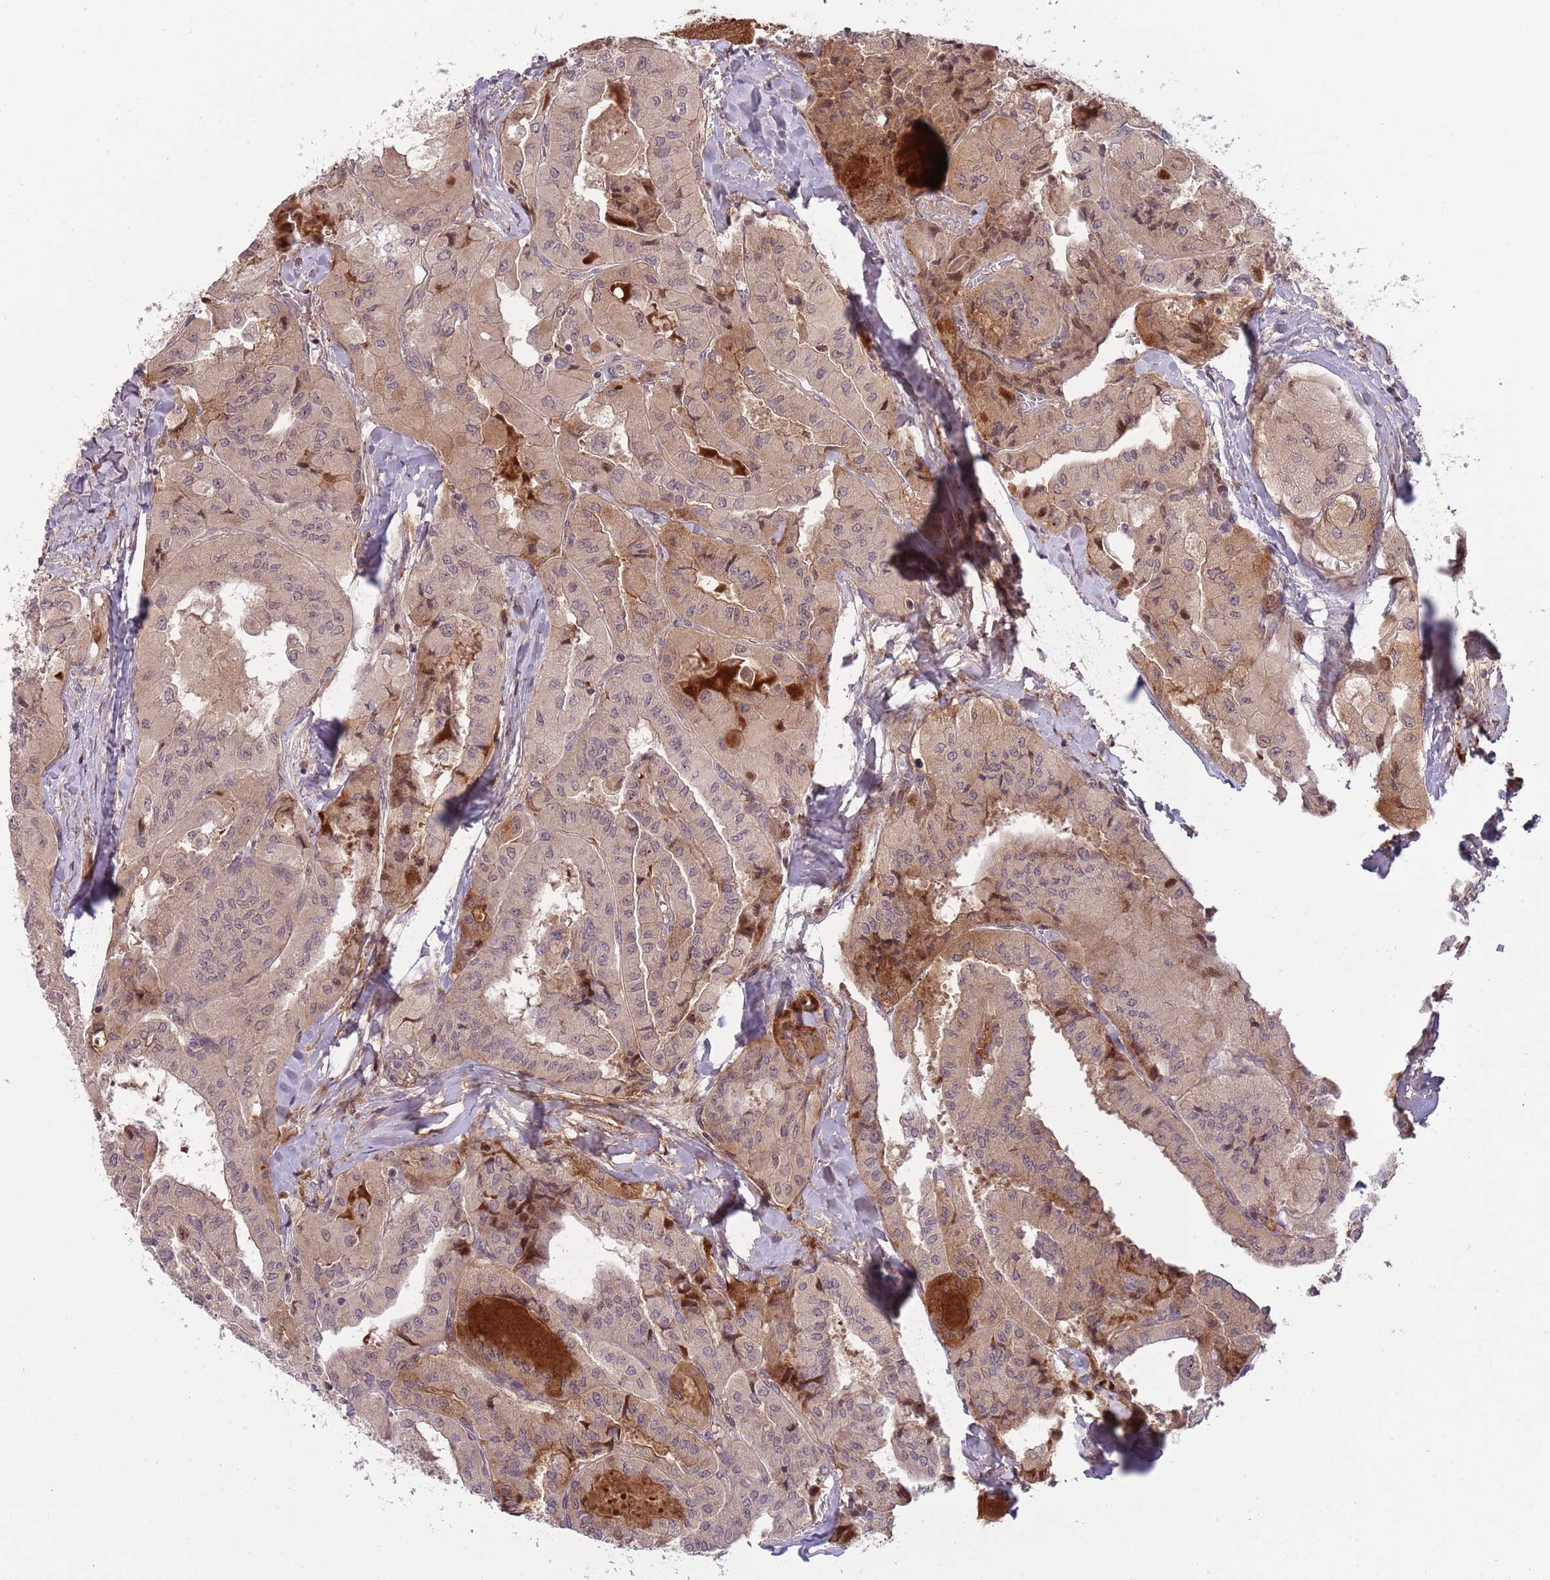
{"staining": {"intensity": "moderate", "quantity": "25%-75%", "location": "cytoplasmic/membranous,nuclear"}, "tissue": "thyroid cancer", "cell_type": "Tumor cells", "image_type": "cancer", "snomed": [{"axis": "morphology", "description": "Normal tissue, NOS"}, {"axis": "morphology", "description": "Papillary adenocarcinoma, NOS"}, {"axis": "topography", "description": "Thyroid gland"}], "caption": "A histopathology image showing moderate cytoplasmic/membranous and nuclear expression in about 25%-75% of tumor cells in thyroid cancer (papillary adenocarcinoma), as visualized by brown immunohistochemical staining.", "gene": "NT5DC4", "patient": {"sex": "female", "age": 59}}